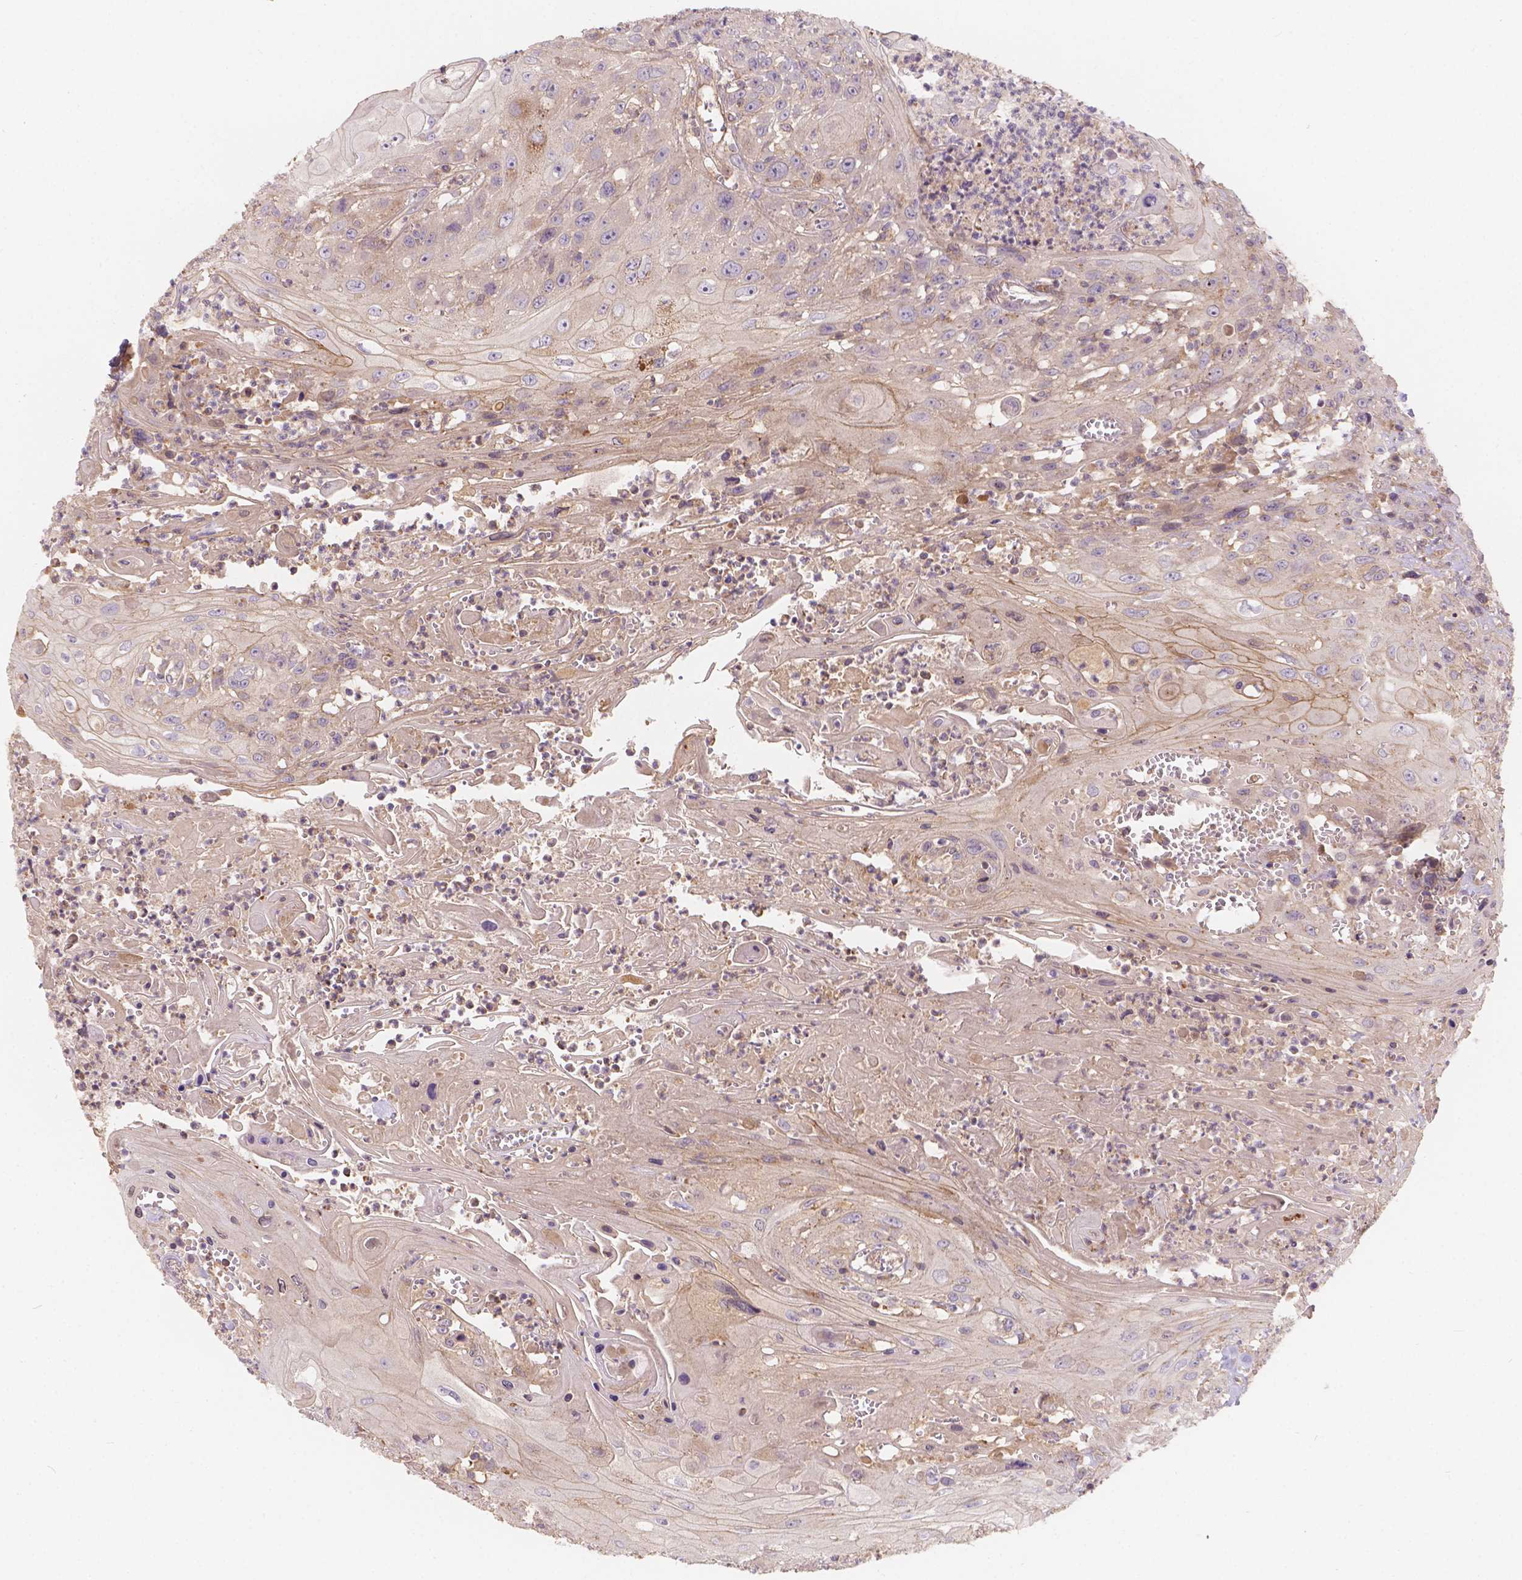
{"staining": {"intensity": "weak", "quantity": "<25%", "location": "cytoplasmic/membranous"}, "tissue": "head and neck cancer", "cell_type": "Tumor cells", "image_type": "cancer", "snomed": [{"axis": "morphology", "description": "Squamous cell carcinoma, NOS"}, {"axis": "topography", "description": "Skin"}, {"axis": "topography", "description": "Head-Neck"}], "caption": "Squamous cell carcinoma (head and neck) stained for a protein using immunohistochemistry (IHC) reveals no positivity tumor cells.", "gene": "CDK10", "patient": {"sex": "male", "age": 80}}